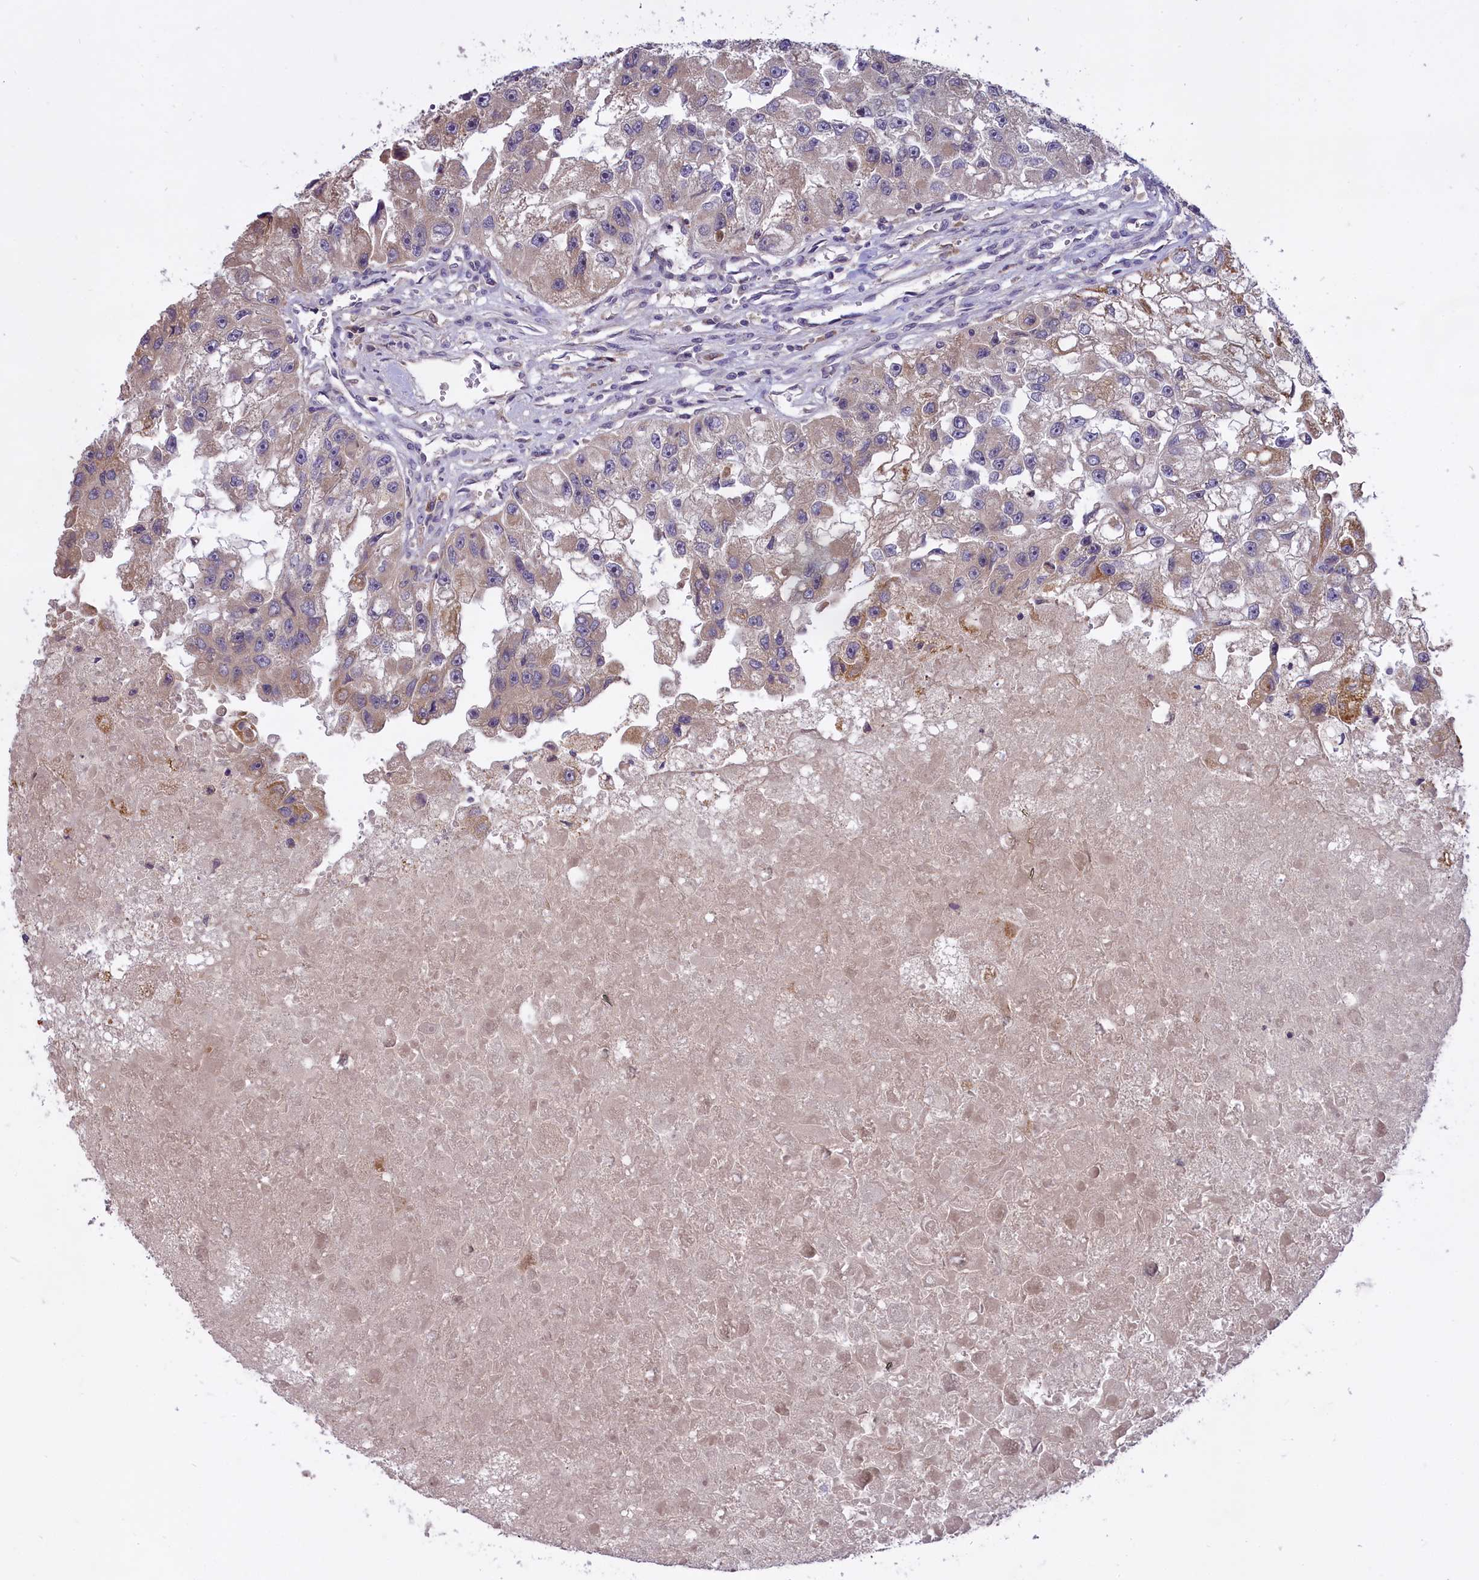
{"staining": {"intensity": "weak", "quantity": "<25%", "location": "cytoplasmic/membranous"}, "tissue": "renal cancer", "cell_type": "Tumor cells", "image_type": "cancer", "snomed": [{"axis": "morphology", "description": "Adenocarcinoma, NOS"}, {"axis": "topography", "description": "Kidney"}], "caption": "Human renal cancer stained for a protein using immunohistochemistry (IHC) exhibits no positivity in tumor cells.", "gene": "MEMO1", "patient": {"sex": "male", "age": 63}}